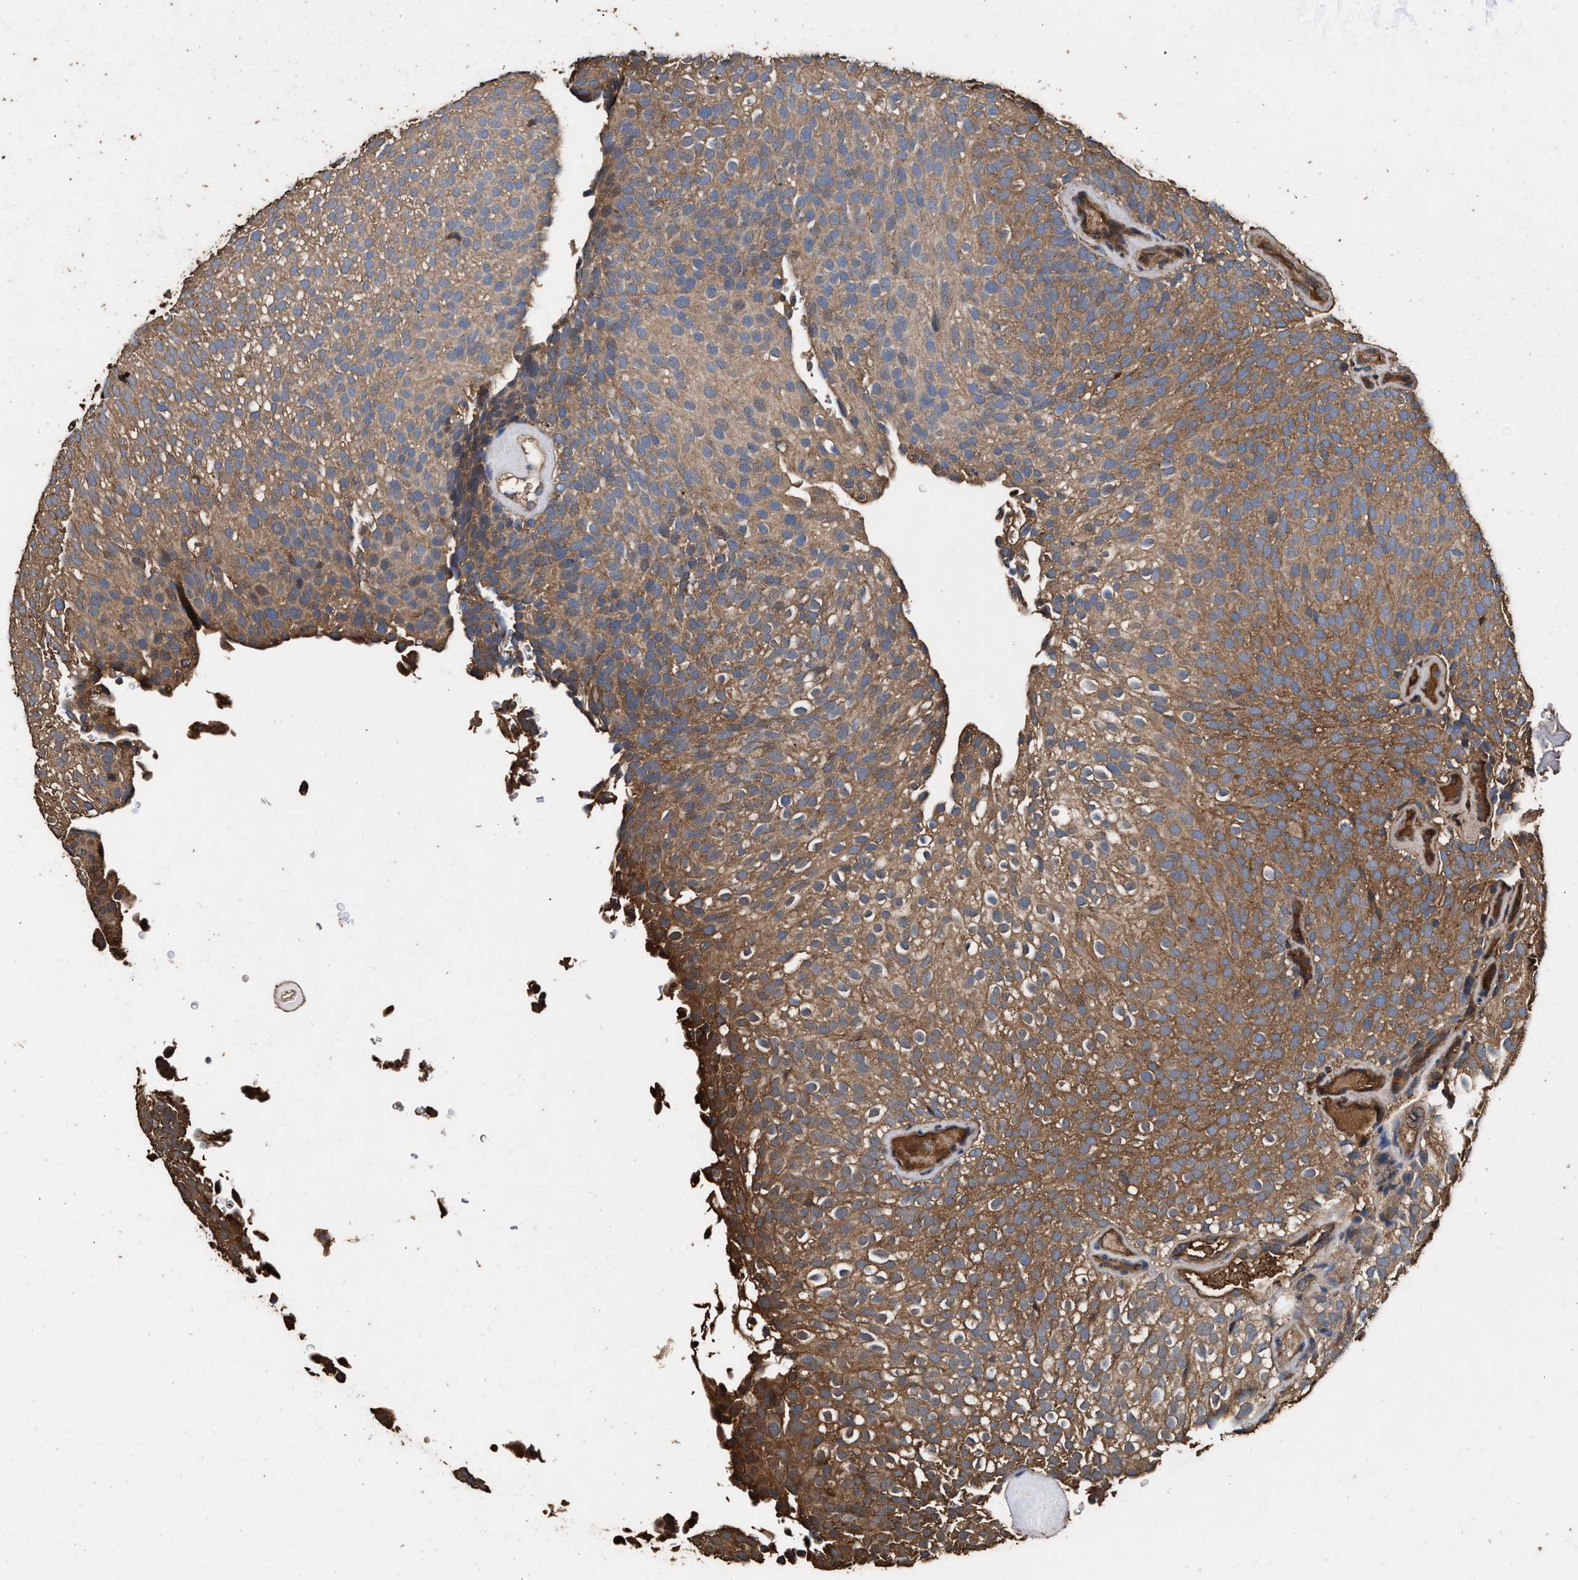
{"staining": {"intensity": "moderate", "quantity": ">75%", "location": "cytoplasmic/membranous"}, "tissue": "urothelial cancer", "cell_type": "Tumor cells", "image_type": "cancer", "snomed": [{"axis": "morphology", "description": "Urothelial carcinoma, Low grade"}, {"axis": "topography", "description": "Urinary bladder"}], "caption": "A high-resolution micrograph shows immunohistochemistry (IHC) staining of low-grade urothelial carcinoma, which displays moderate cytoplasmic/membranous staining in about >75% of tumor cells. (DAB (3,3'-diaminobenzidine) = brown stain, brightfield microscopy at high magnification).", "gene": "KYAT1", "patient": {"sex": "male", "age": 78}}